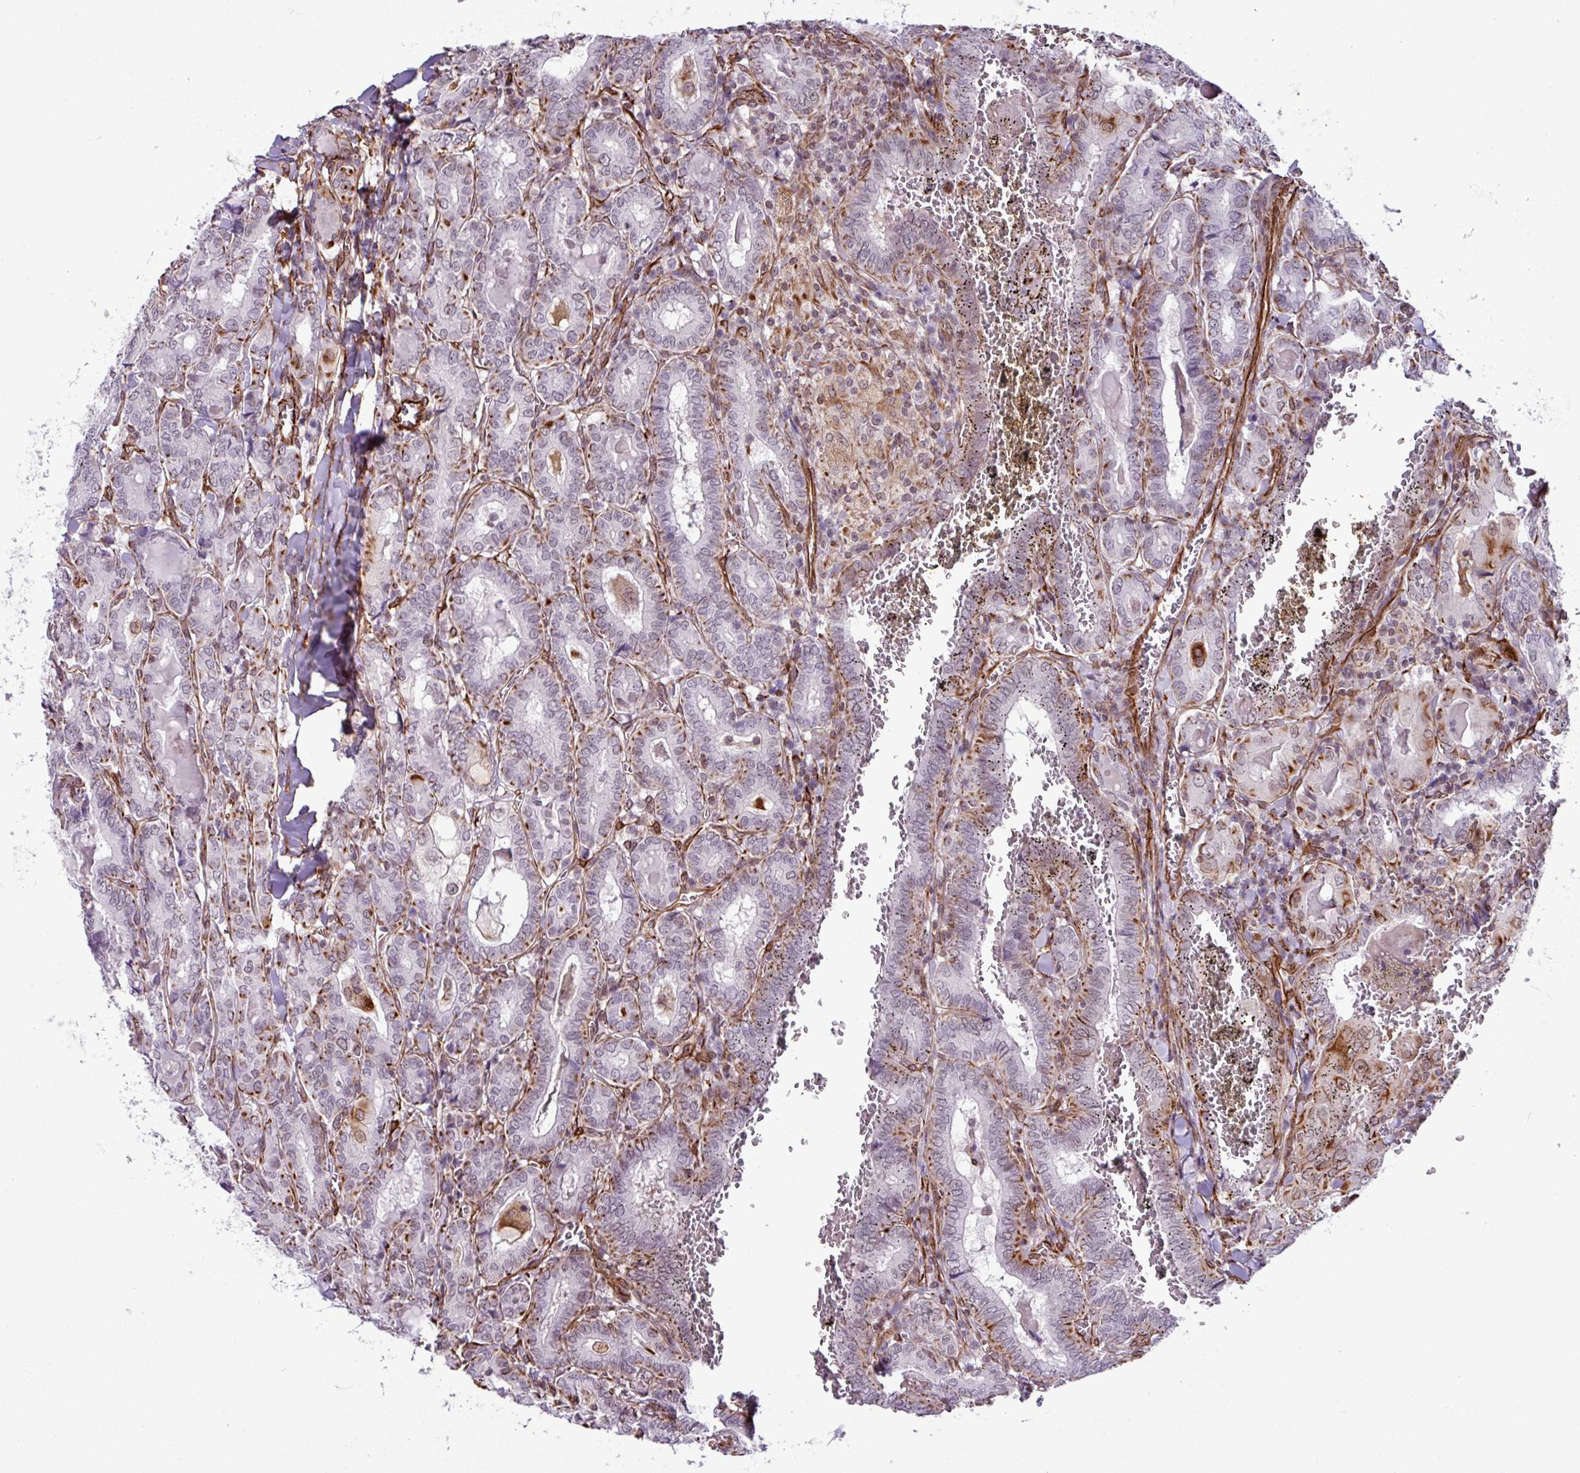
{"staining": {"intensity": "moderate", "quantity": "25%-75%", "location": "cytoplasmic/membranous"}, "tissue": "thyroid cancer", "cell_type": "Tumor cells", "image_type": "cancer", "snomed": [{"axis": "morphology", "description": "Papillary adenocarcinoma, NOS"}, {"axis": "topography", "description": "Thyroid gland"}], "caption": "Thyroid papillary adenocarcinoma tissue reveals moderate cytoplasmic/membranous positivity in approximately 25%-75% of tumor cells, visualized by immunohistochemistry.", "gene": "CHD3", "patient": {"sex": "female", "age": 72}}